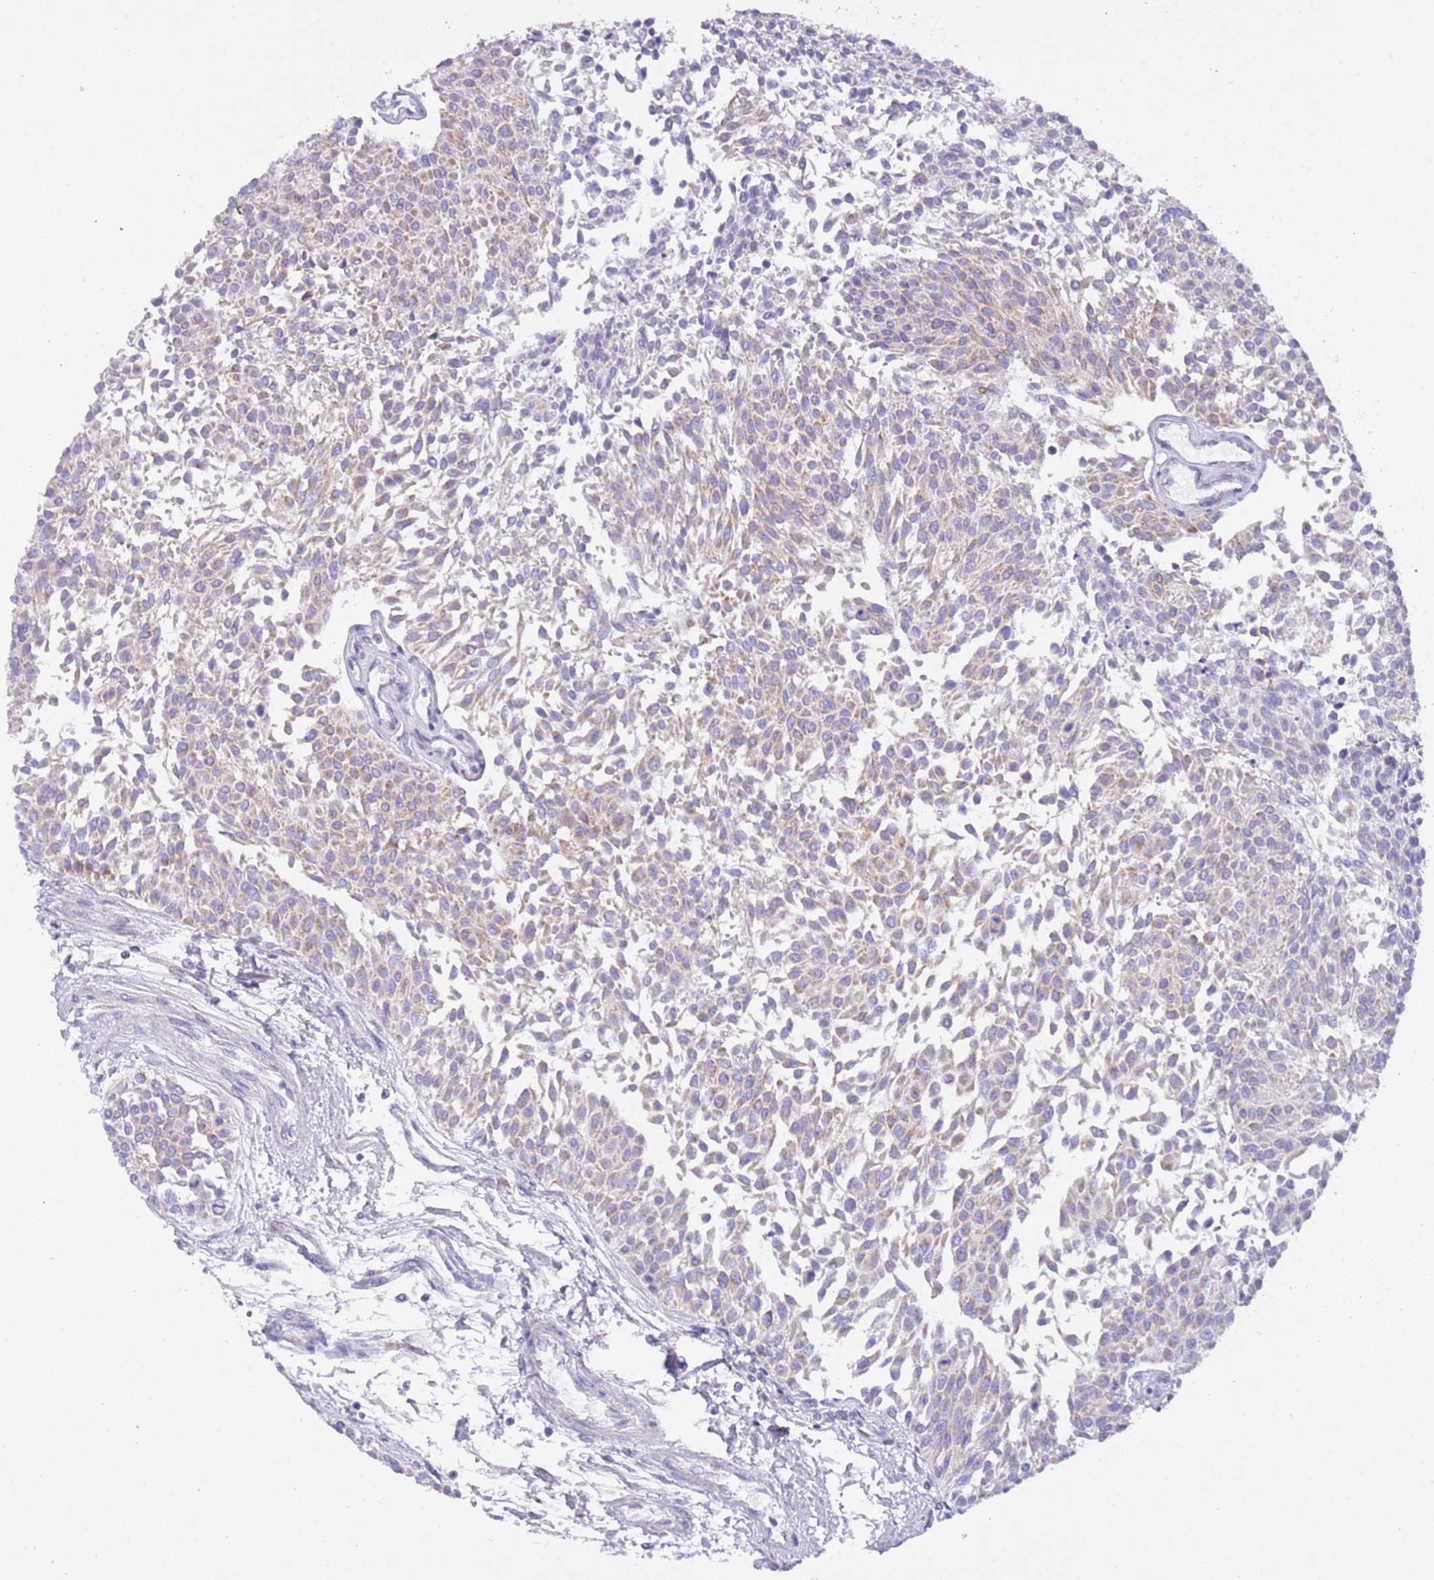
{"staining": {"intensity": "weak", "quantity": ">75%", "location": "cytoplasmic/membranous"}, "tissue": "urothelial cancer", "cell_type": "Tumor cells", "image_type": "cancer", "snomed": [{"axis": "morphology", "description": "Urothelial carcinoma, NOS"}, {"axis": "topography", "description": "Urinary bladder"}], "caption": "The immunohistochemical stain shows weak cytoplasmic/membranous expression in tumor cells of urothelial cancer tissue. (DAB (3,3'-diaminobenzidine) IHC, brown staining for protein, blue staining for nuclei).", "gene": "SUCLG2", "patient": {"sex": "male", "age": 55}}